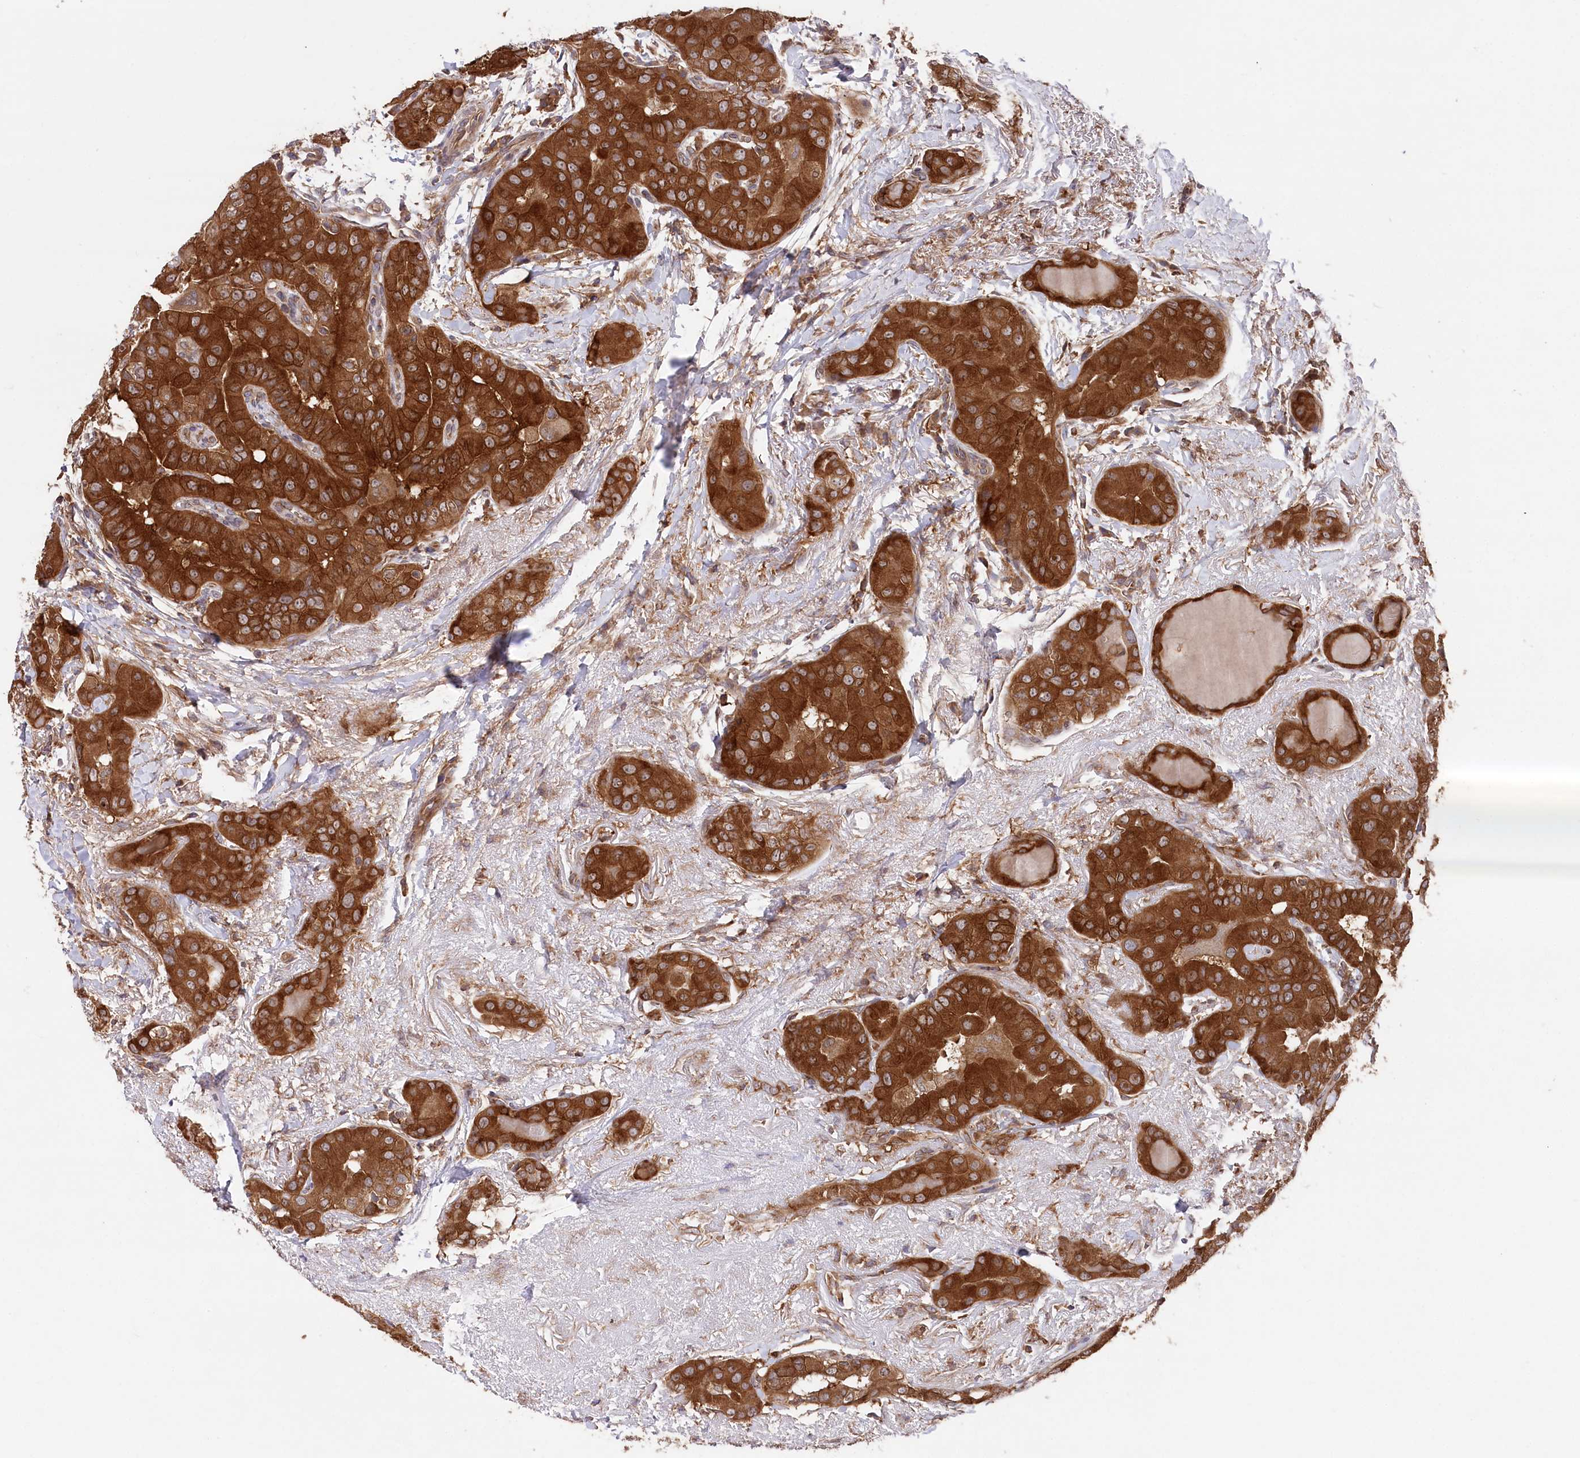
{"staining": {"intensity": "strong", "quantity": ">75%", "location": "cytoplasmic/membranous"}, "tissue": "thyroid cancer", "cell_type": "Tumor cells", "image_type": "cancer", "snomed": [{"axis": "morphology", "description": "Papillary adenocarcinoma, NOS"}, {"axis": "topography", "description": "Thyroid gland"}], "caption": "The immunohistochemical stain highlights strong cytoplasmic/membranous positivity in tumor cells of thyroid papillary adenocarcinoma tissue. (DAB IHC with brightfield microscopy, high magnification).", "gene": "PPP1R21", "patient": {"sex": "male", "age": 33}}